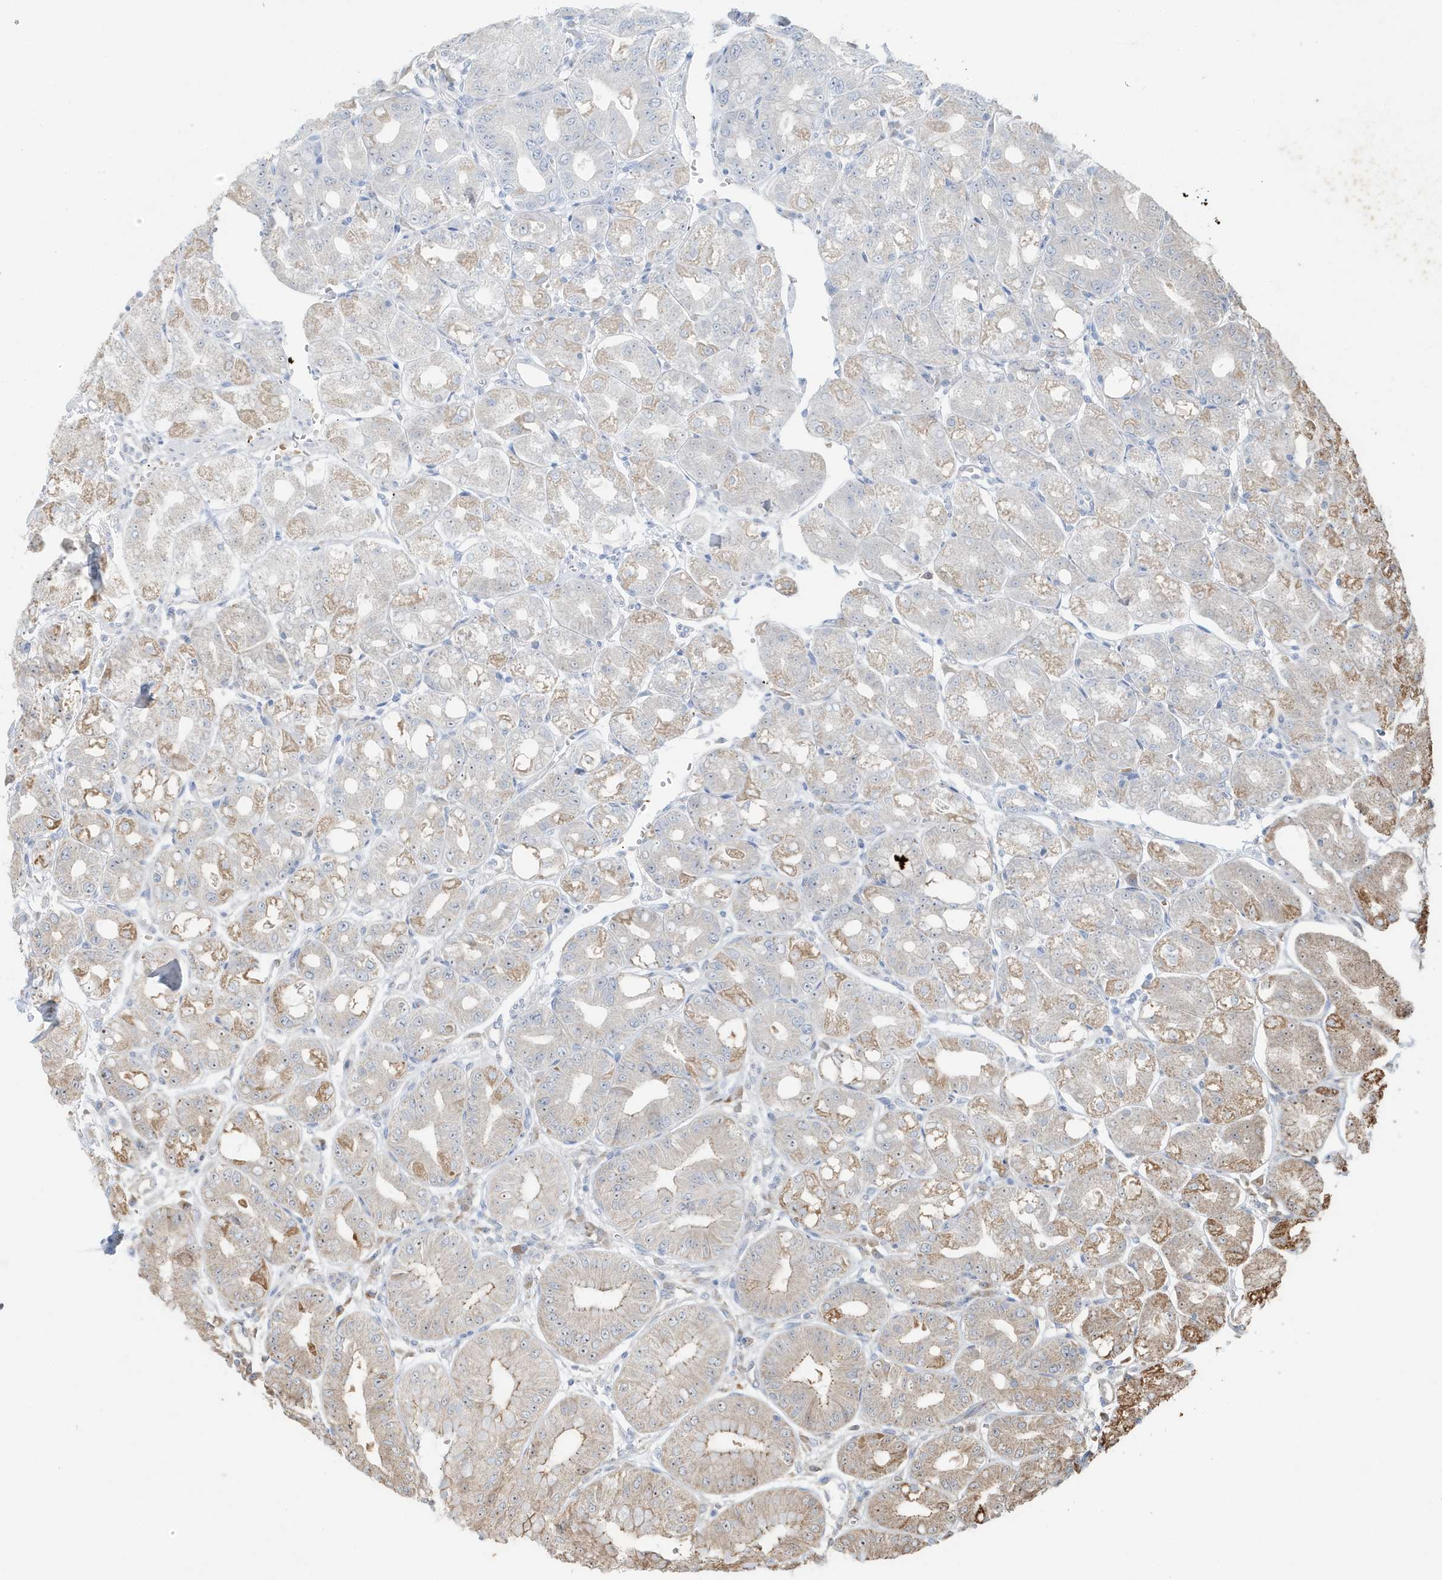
{"staining": {"intensity": "moderate", "quantity": "25%-75%", "location": "cytoplasmic/membranous"}, "tissue": "stomach", "cell_type": "Glandular cells", "image_type": "normal", "snomed": [{"axis": "morphology", "description": "Normal tissue, NOS"}, {"axis": "topography", "description": "Stomach, lower"}], "caption": "Stomach stained for a protein exhibits moderate cytoplasmic/membranous positivity in glandular cells. (DAB (3,3'-diaminobenzidine) IHC with brightfield microscopy, high magnification).", "gene": "ABCB9", "patient": {"sex": "male", "age": 71}}